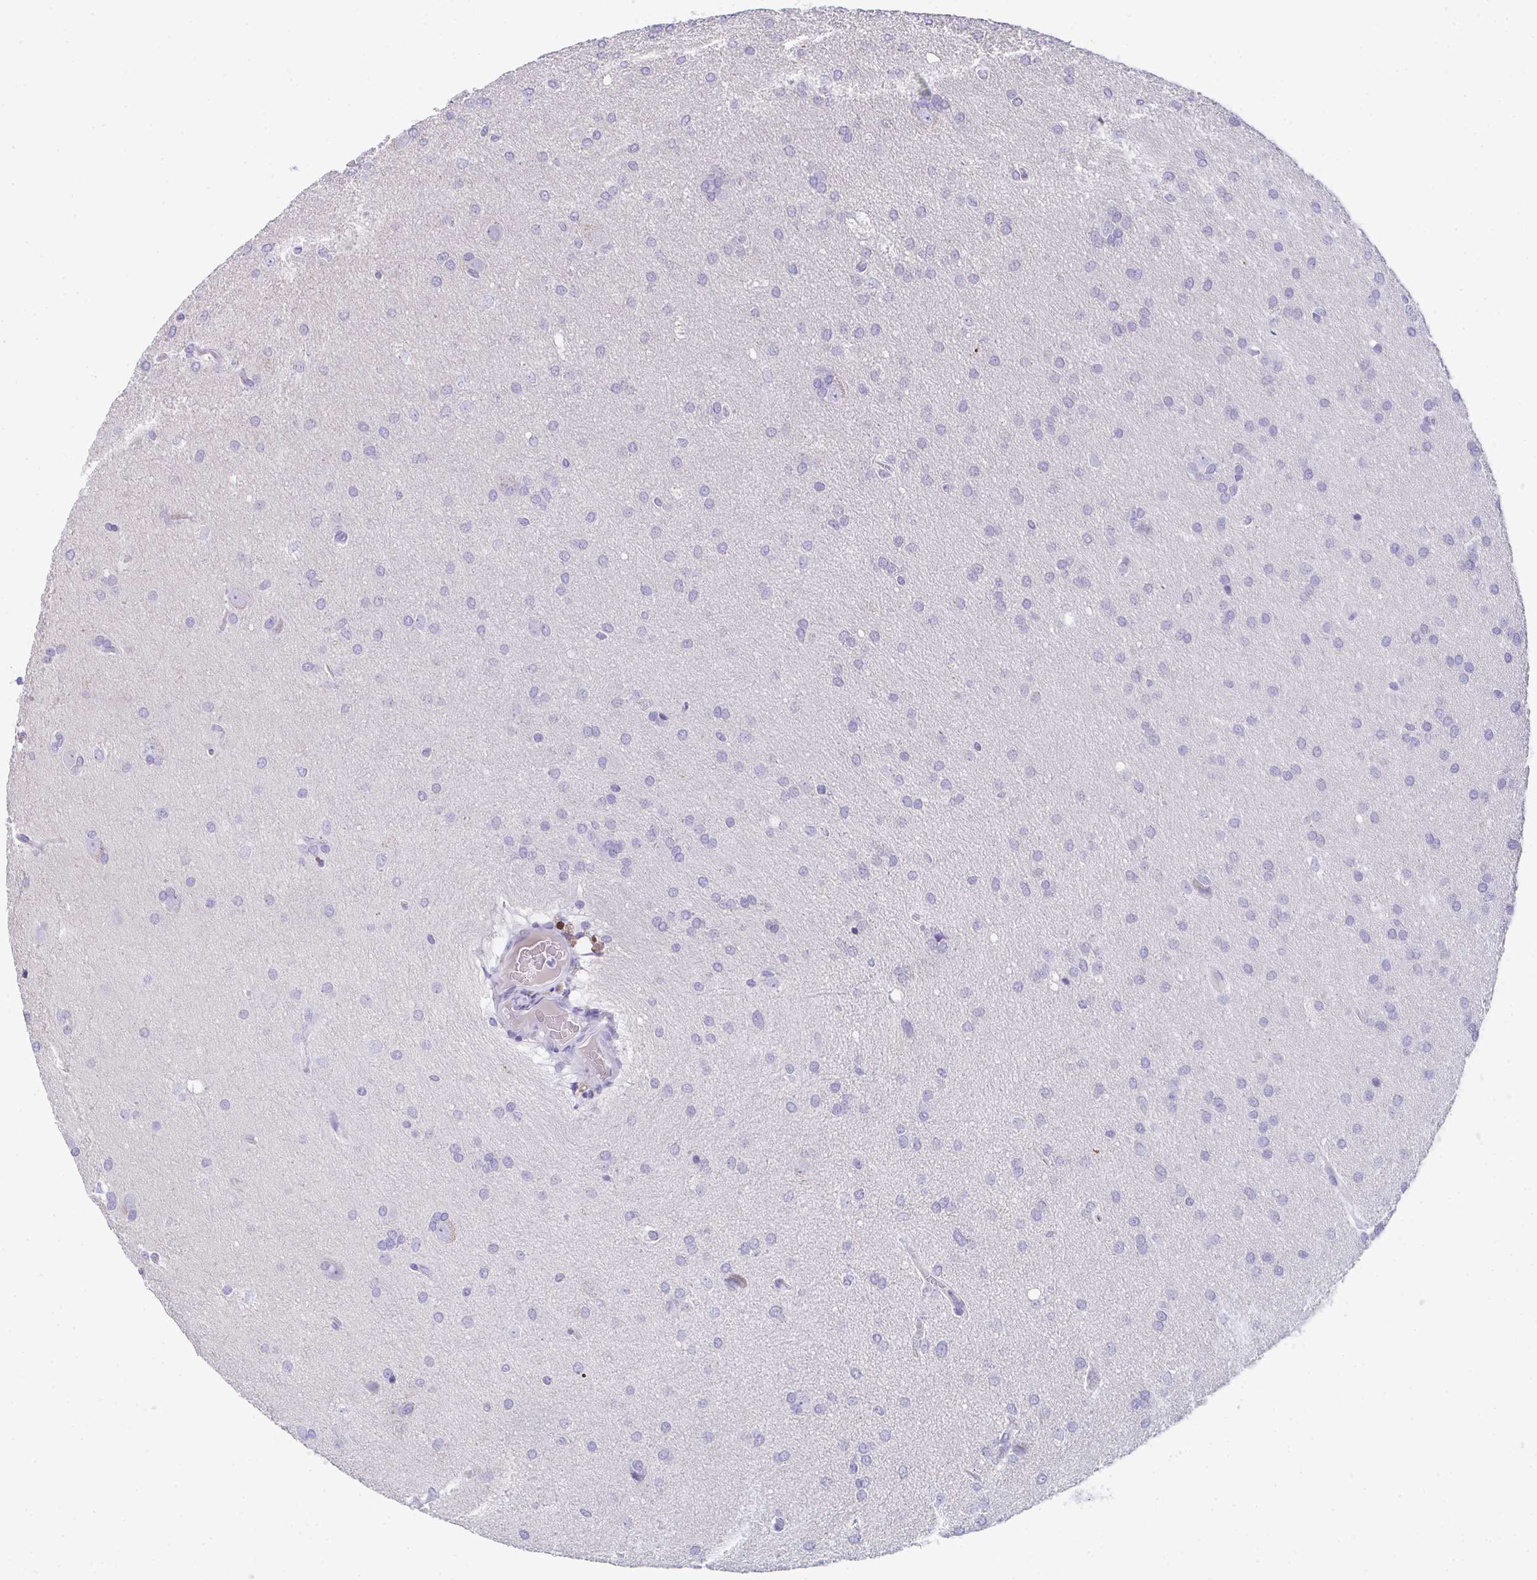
{"staining": {"intensity": "negative", "quantity": "none", "location": "none"}, "tissue": "glioma", "cell_type": "Tumor cells", "image_type": "cancer", "snomed": [{"axis": "morphology", "description": "Glioma, malignant, Low grade"}, {"axis": "topography", "description": "Brain"}], "caption": "DAB (3,3'-diaminobenzidine) immunohistochemical staining of human glioma exhibits no significant staining in tumor cells. (DAB immunohistochemistry (IHC) visualized using brightfield microscopy, high magnification).", "gene": "TTC30B", "patient": {"sex": "female", "age": 54}}